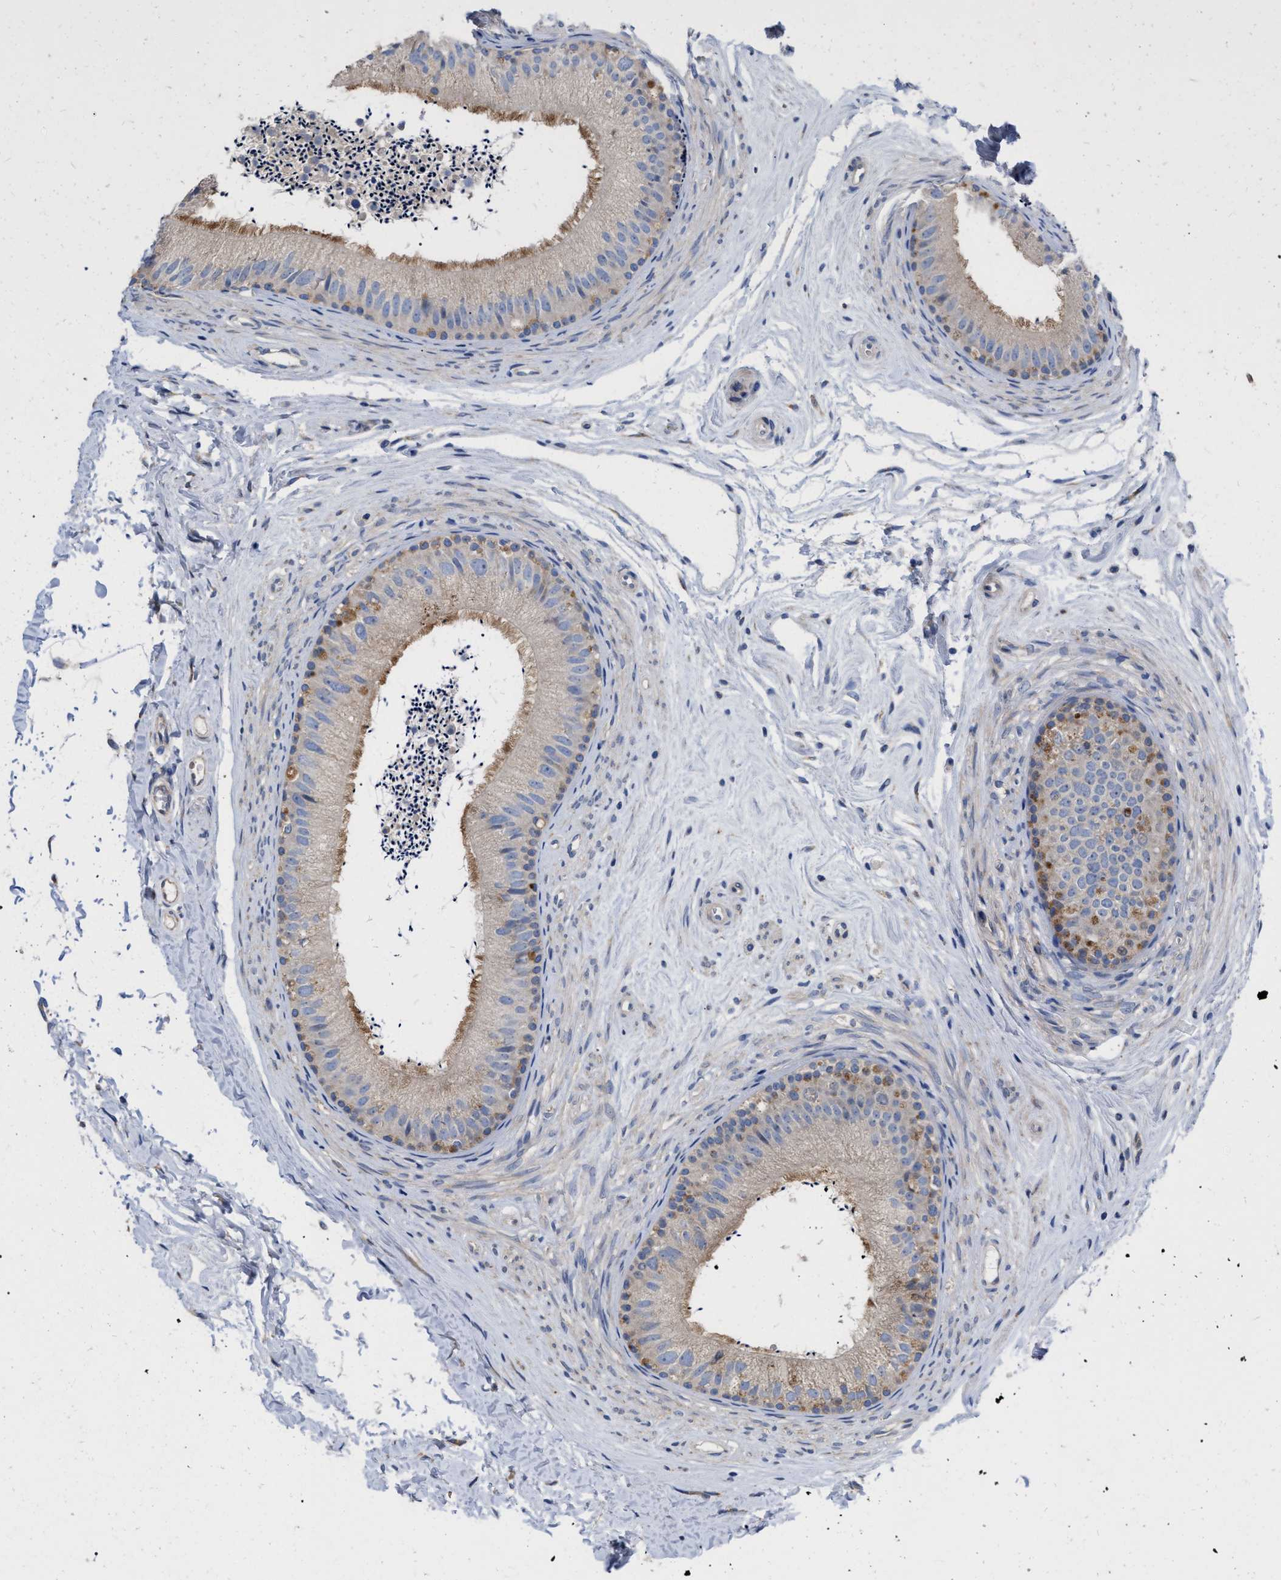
{"staining": {"intensity": "weak", "quantity": ">75%", "location": "cytoplasmic/membranous"}, "tissue": "epididymis", "cell_type": "Glandular cells", "image_type": "normal", "snomed": [{"axis": "morphology", "description": "Normal tissue, NOS"}, {"axis": "topography", "description": "Epididymis"}], "caption": "Immunohistochemical staining of normal epididymis demonstrates low levels of weak cytoplasmic/membranous expression in approximately >75% of glandular cells. Nuclei are stained in blue.", "gene": "MLST8", "patient": {"sex": "male", "age": 56}}